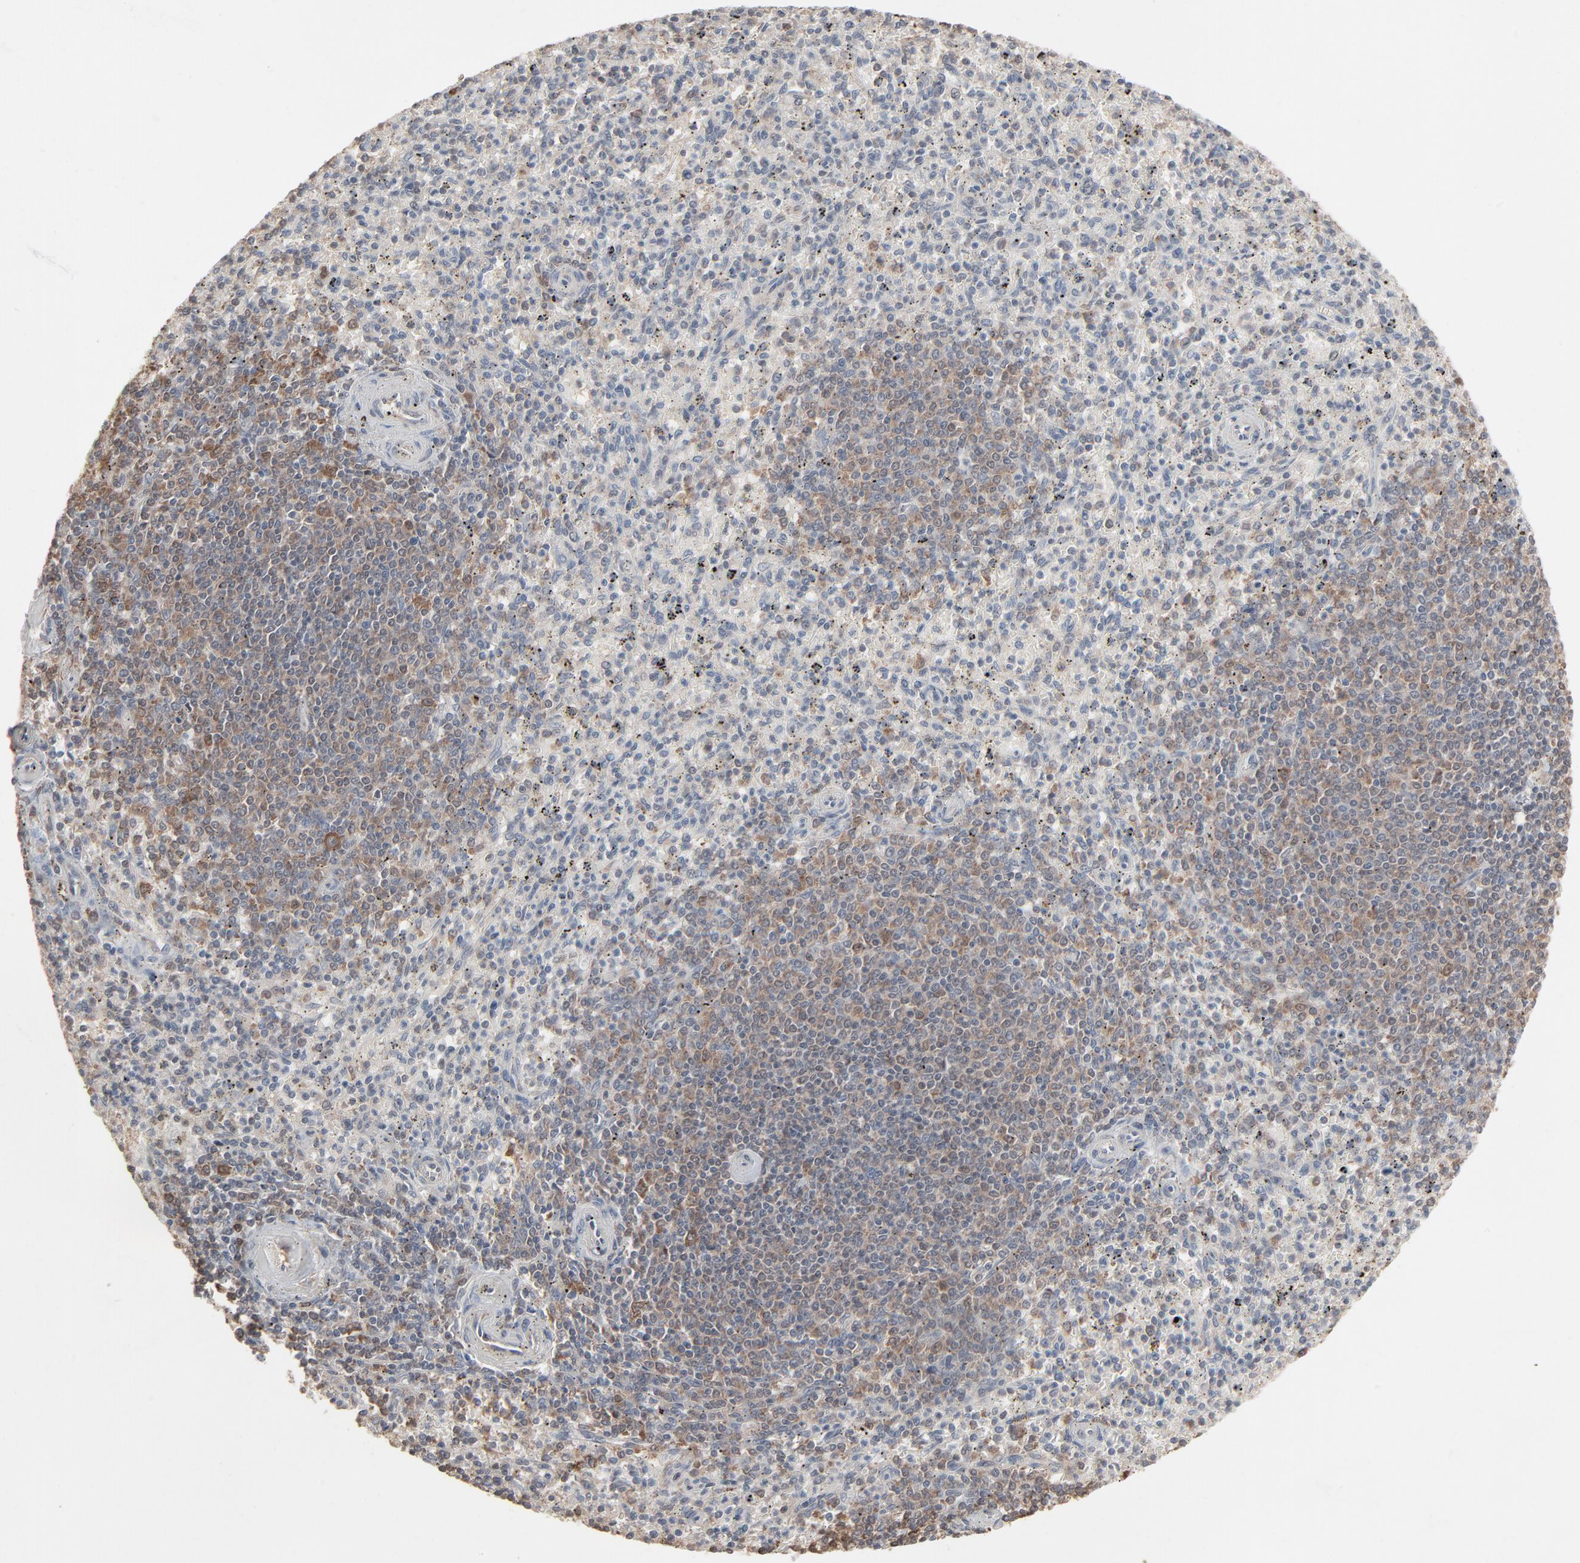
{"staining": {"intensity": "weak", "quantity": "<25%", "location": "cytoplasmic/membranous"}, "tissue": "spleen", "cell_type": "Cells in red pulp", "image_type": "normal", "snomed": [{"axis": "morphology", "description": "Normal tissue, NOS"}, {"axis": "topography", "description": "Spleen"}], "caption": "High power microscopy micrograph of an IHC micrograph of benign spleen, revealing no significant positivity in cells in red pulp.", "gene": "CCT5", "patient": {"sex": "male", "age": 72}}